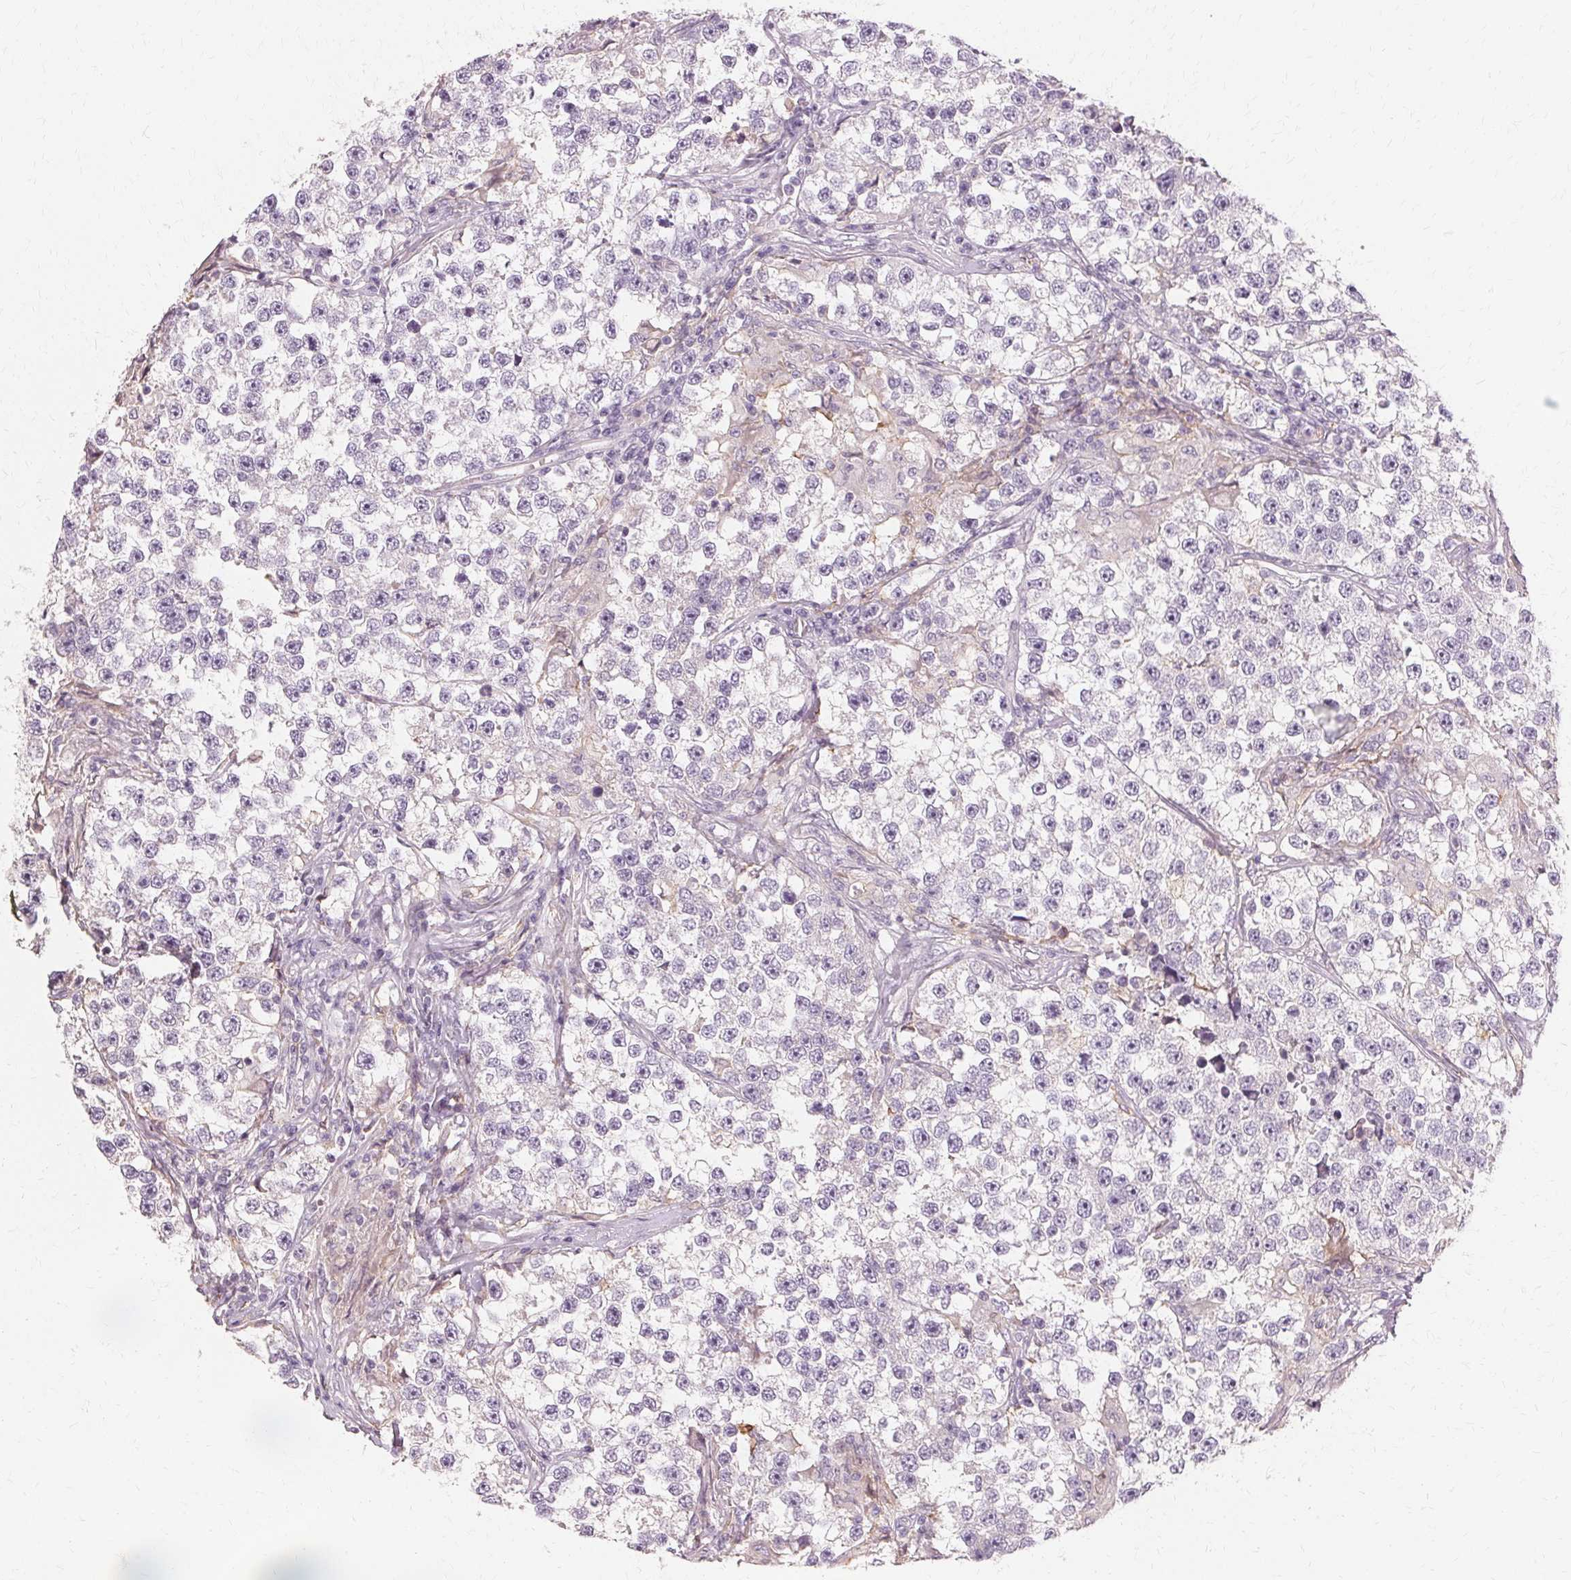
{"staining": {"intensity": "negative", "quantity": "none", "location": "none"}, "tissue": "testis cancer", "cell_type": "Tumor cells", "image_type": "cancer", "snomed": [{"axis": "morphology", "description": "Seminoma, NOS"}, {"axis": "topography", "description": "Testis"}], "caption": "An IHC photomicrograph of seminoma (testis) is shown. There is no staining in tumor cells of seminoma (testis). The staining is performed using DAB (3,3'-diaminobenzidine) brown chromogen with nuclei counter-stained in using hematoxylin.", "gene": "IFNGR1", "patient": {"sex": "male", "age": 46}}